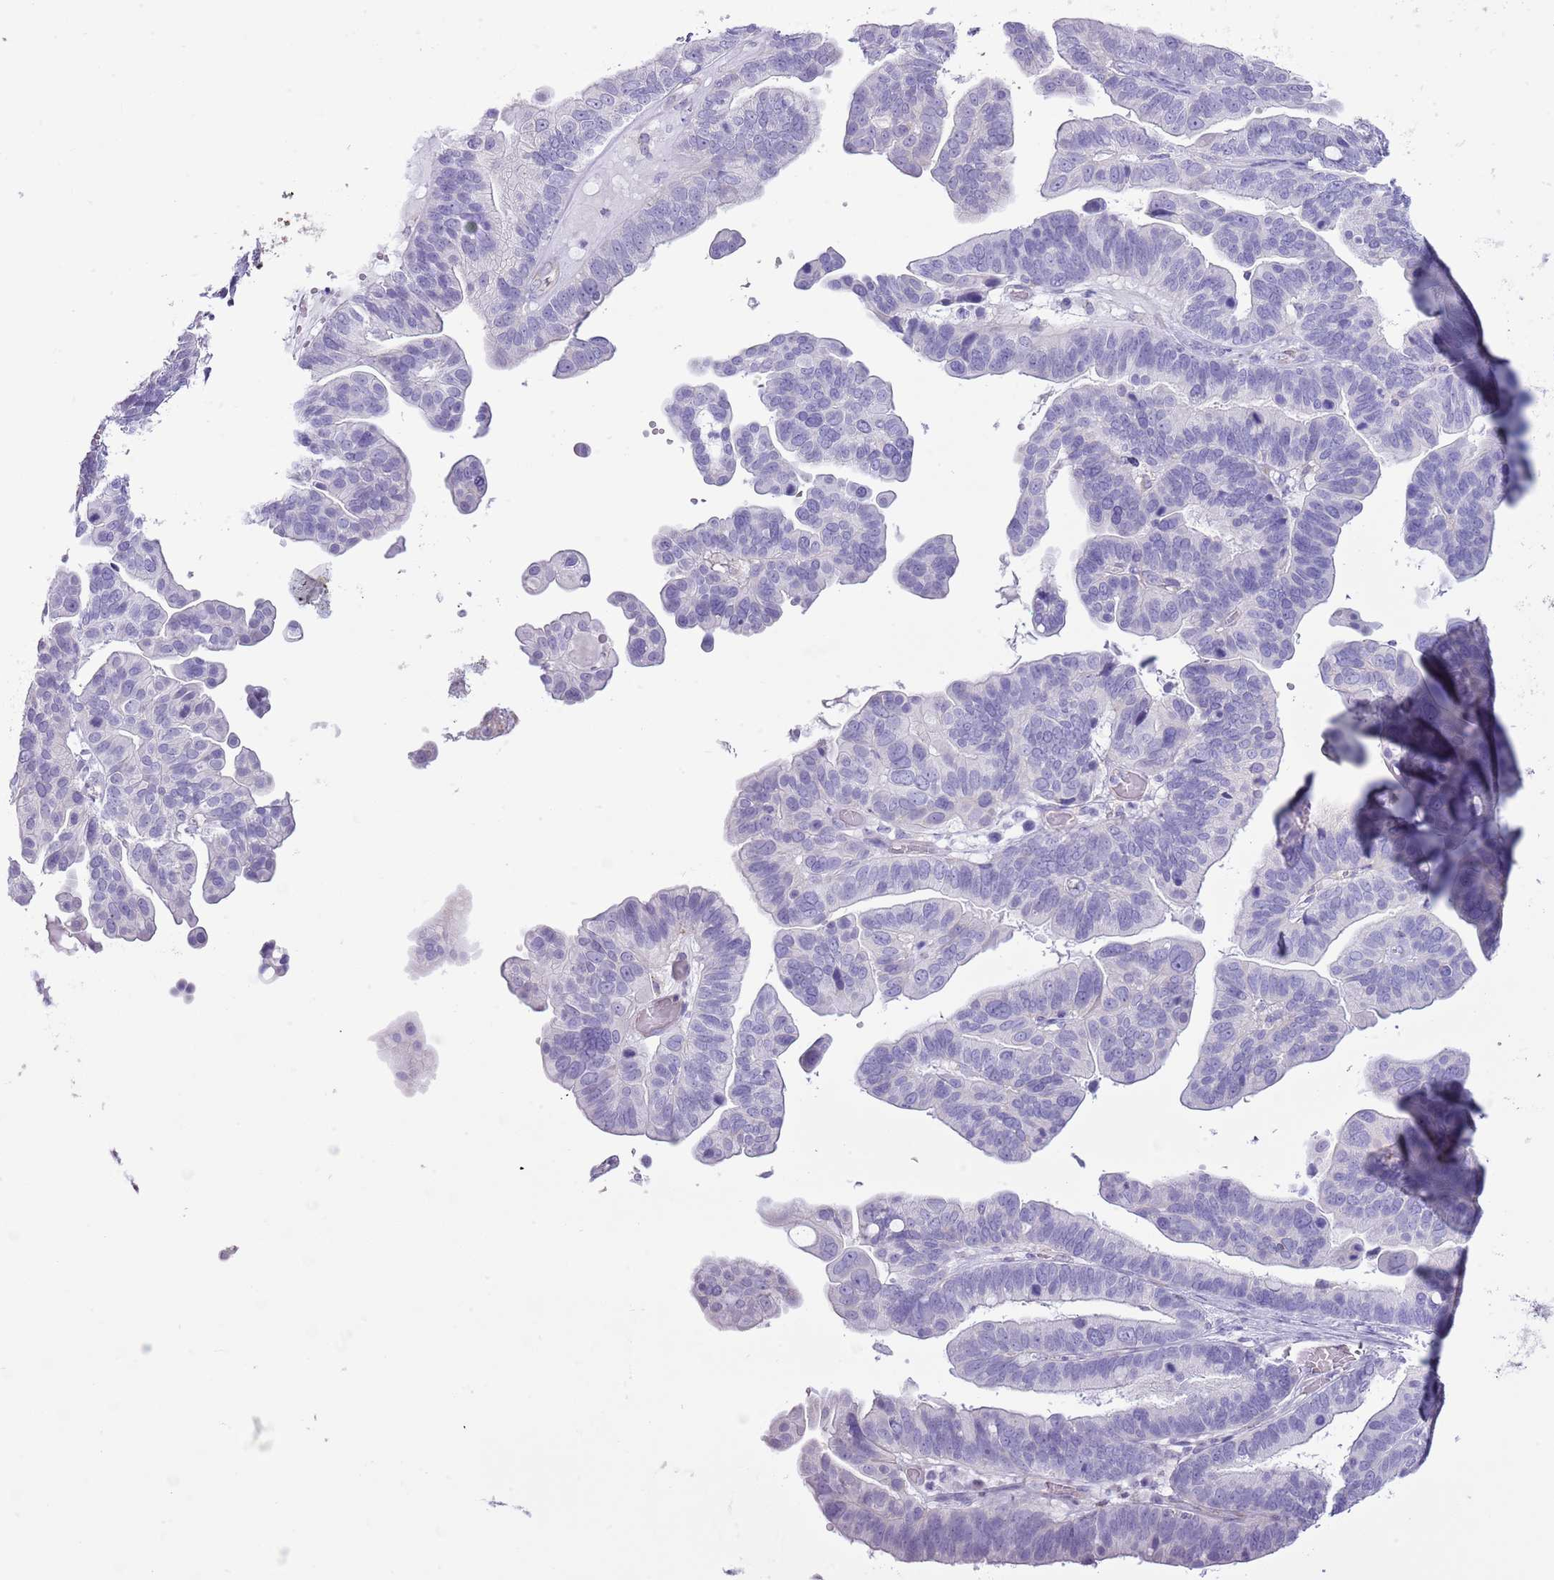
{"staining": {"intensity": "negative", "quantity": "none", "location": "none"}, "tissue": "ovarian cancer", "cell_type": "Tumor cells", "image_type": "cancer", "snomed": [{"axis": "morphology", "description": "Cystadenocarcinoma, serous, NOS"}, {"axis": "topography", "description": "Ovary"}], "caption": "Ovarian cancer was stained to show a protein in brown. There is no significant positivity in tumor cells. The staining was performed using DAB to visualize the protein expression in brown, while the nuclei were stained in blue with hematoxylin (Magnification: 20x).", "gene": "SLC23A1", "patient": {"sex": "female", "age": 56}}